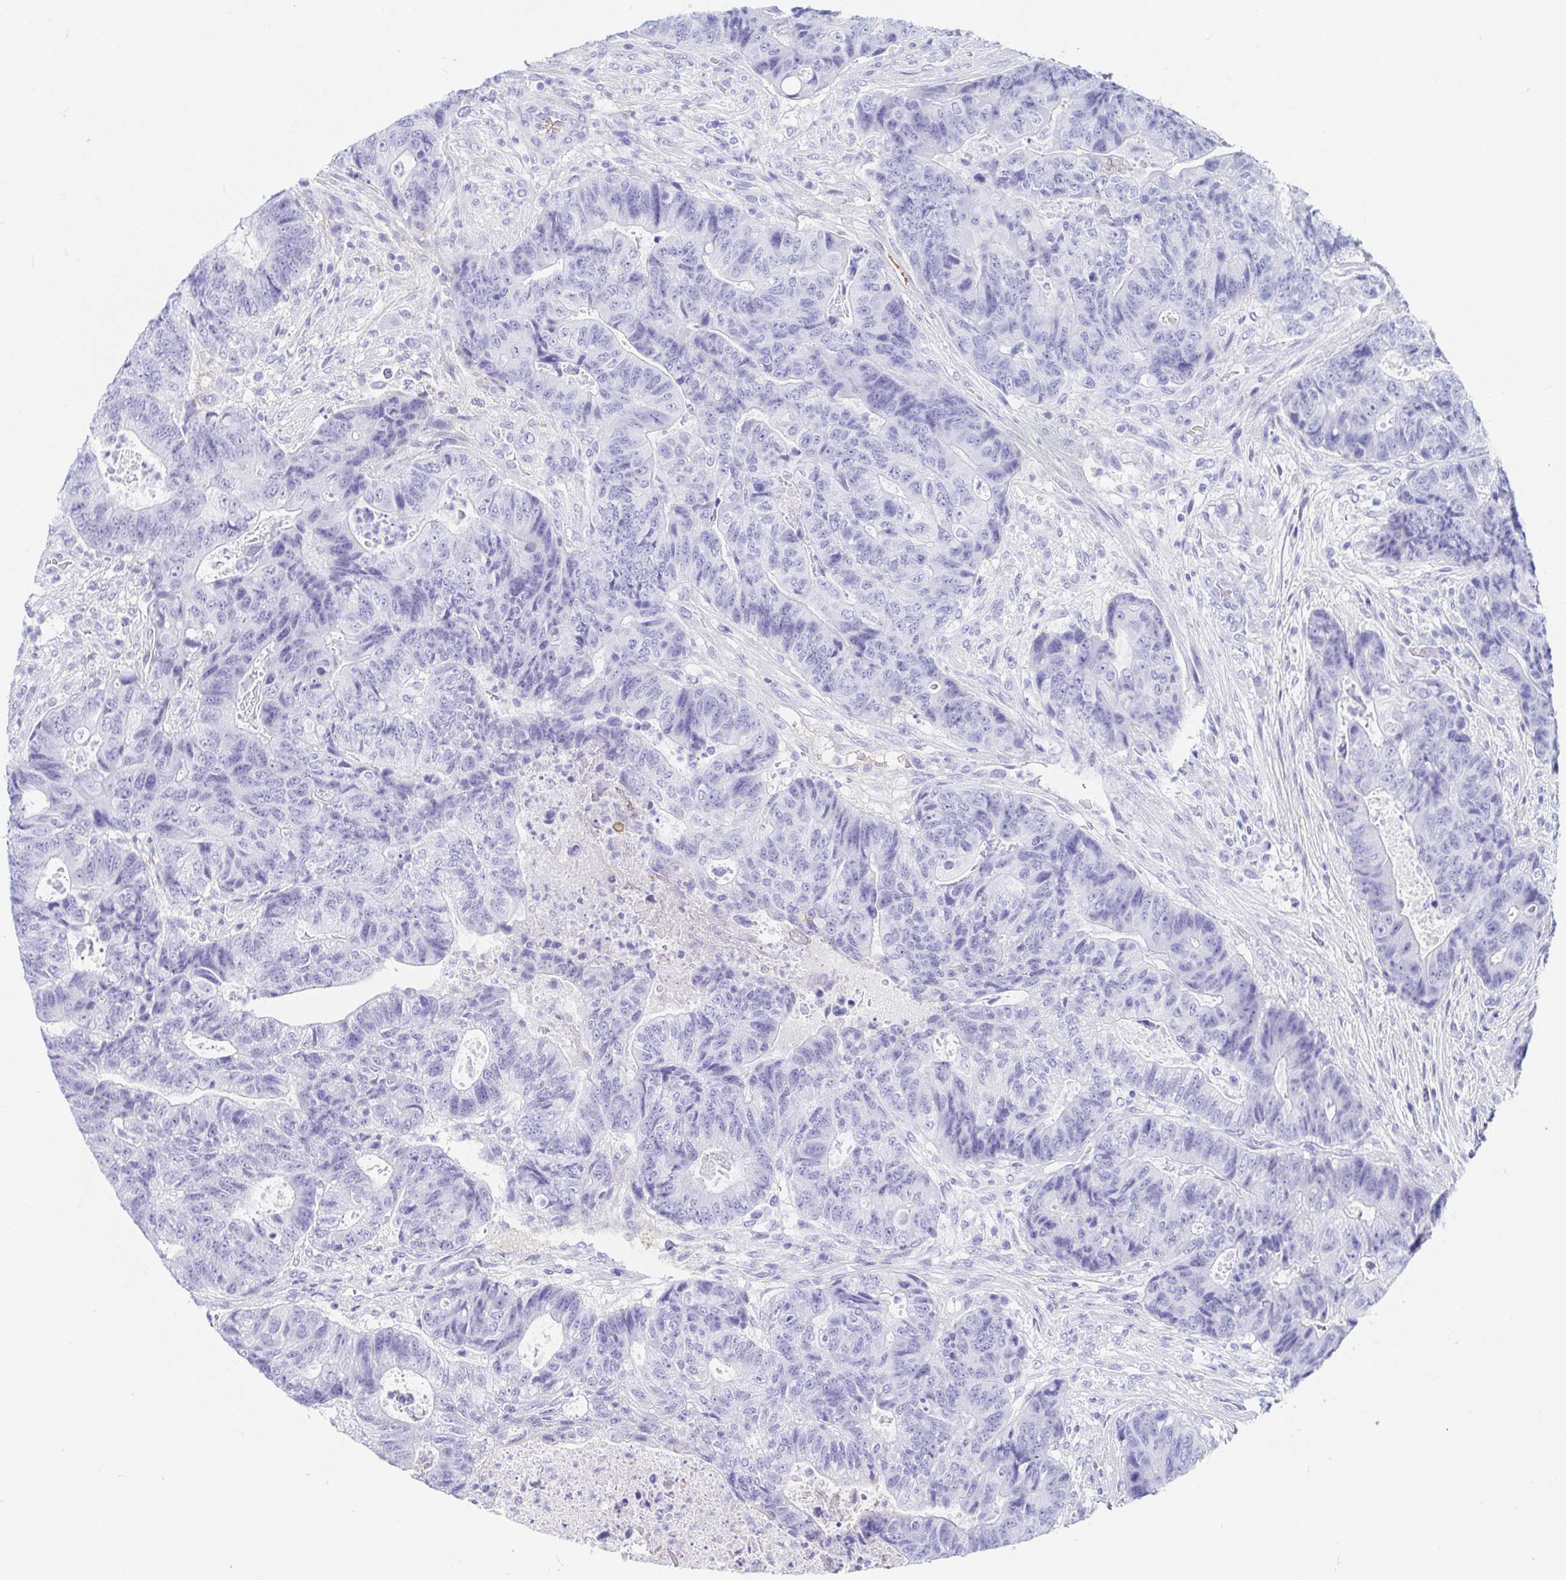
{"staining": {"intensity": "negative", "quantity": "none", "location": "none"}, "tissue": "colorectal cancer", "cell_type": "Tumor cells", "image_type": "cancer", "snomed": [{"axis": "morphology", "description": "Normal tissue, NOS"}, {"axis": "morphology", "description": "Adenocarcinoma, NOS"}, {"axis": "topography", "description": "Colon"}], "caption": "An immunohistochemistry image of adenocarcinoma (colorectal) is shown. There is no staining in tumor cells of adenocarcinoma (colorectal). (DAB IHC visualized using brightfield microscopy, high magnification).", "gene": "GKN1", "patient": {"sex": "female", "age": 48}}